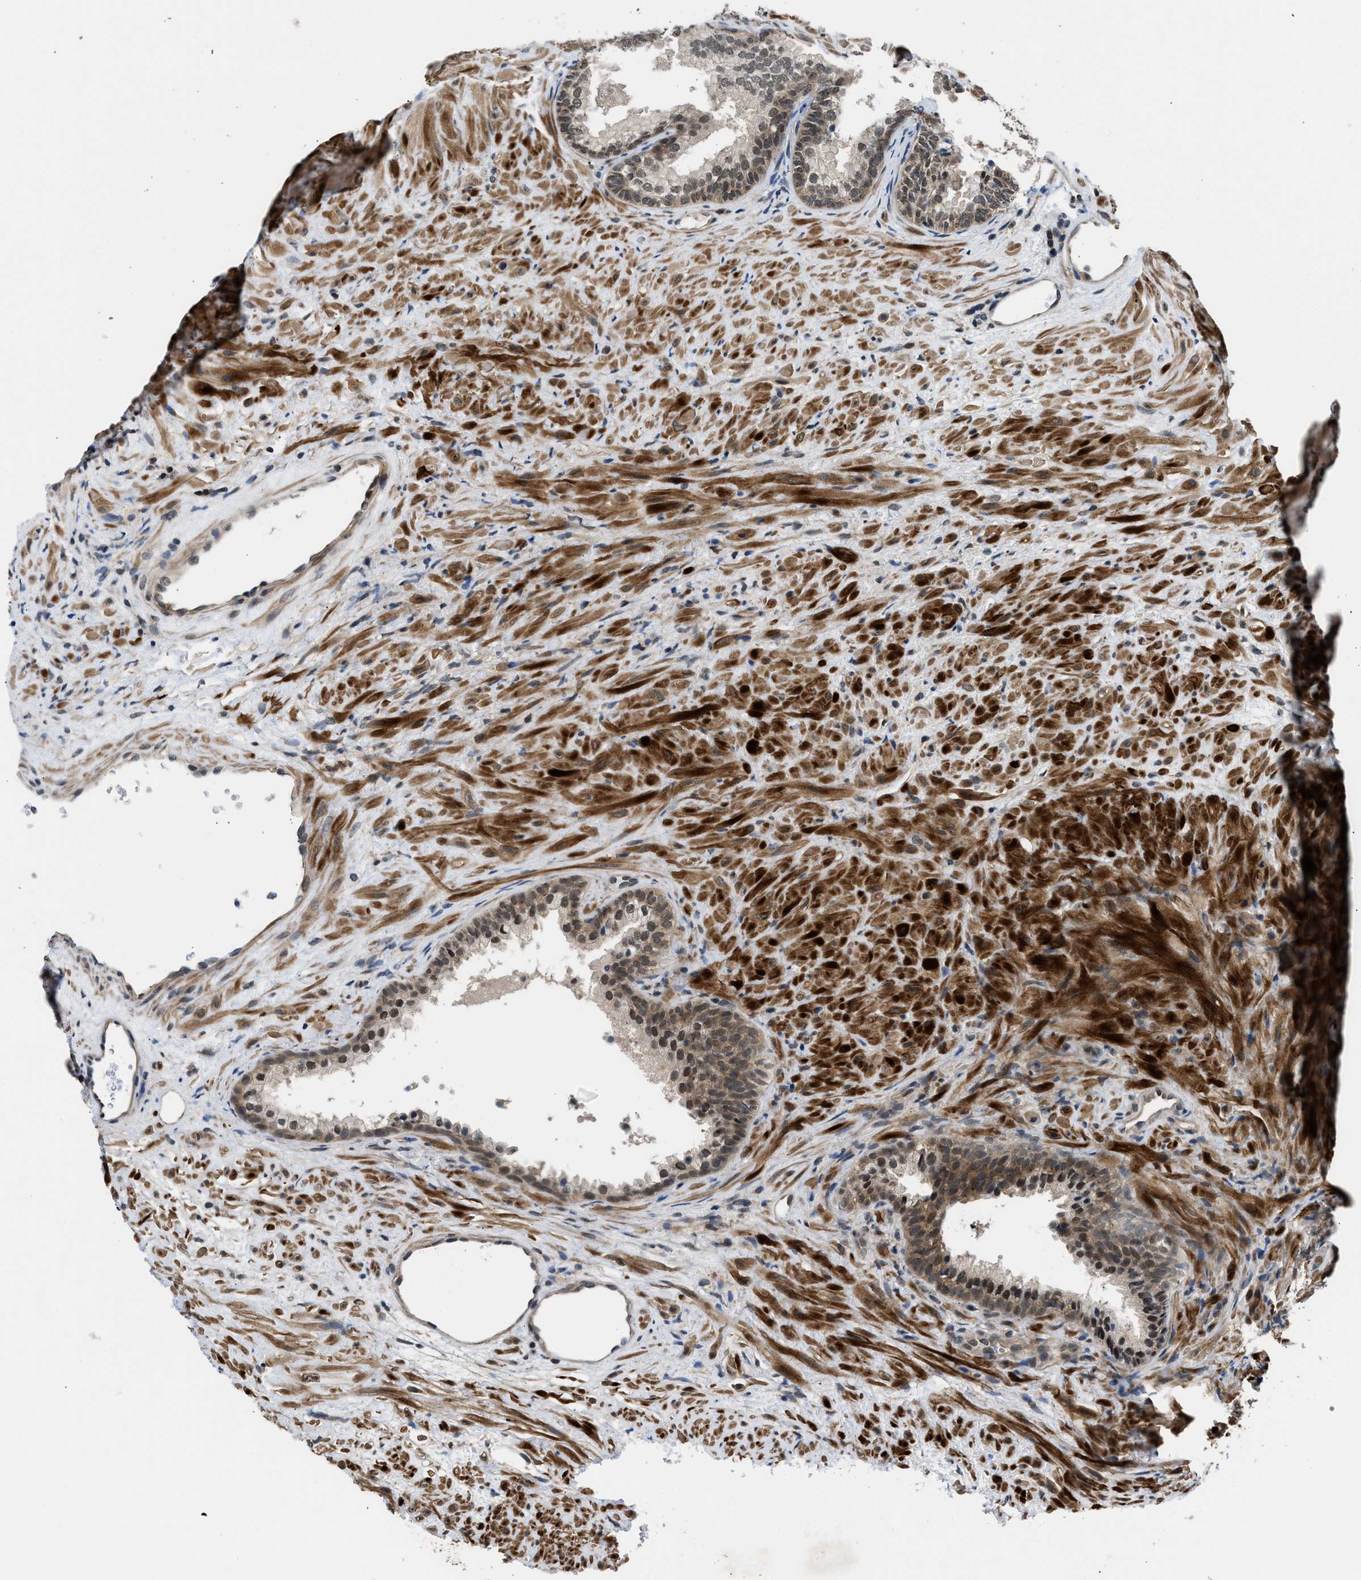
{"staining": {"intensity": "moderate", "quantity": ">75%", "location": "cytoplasmic/membranous,nuclear"}, "tissue": "prostate", "cell_type": "Glandular cells", "image_type": "normal", "snomed": [{"axis": "morphology", "description": "Normal tissue, NOS"}, {"axis": "topography", "description": "Prostate"}], "caption": "Immunohistochemistry (IHC) histopathology image of normal human prostate stained for a protein (brown), which shows medium levels of moderate cytoplasmic/membranous,nuclear positivity in about >75% of glandular cells.", "gene": "MTMR1", "patient": {"sex": "male", "age": 76}}